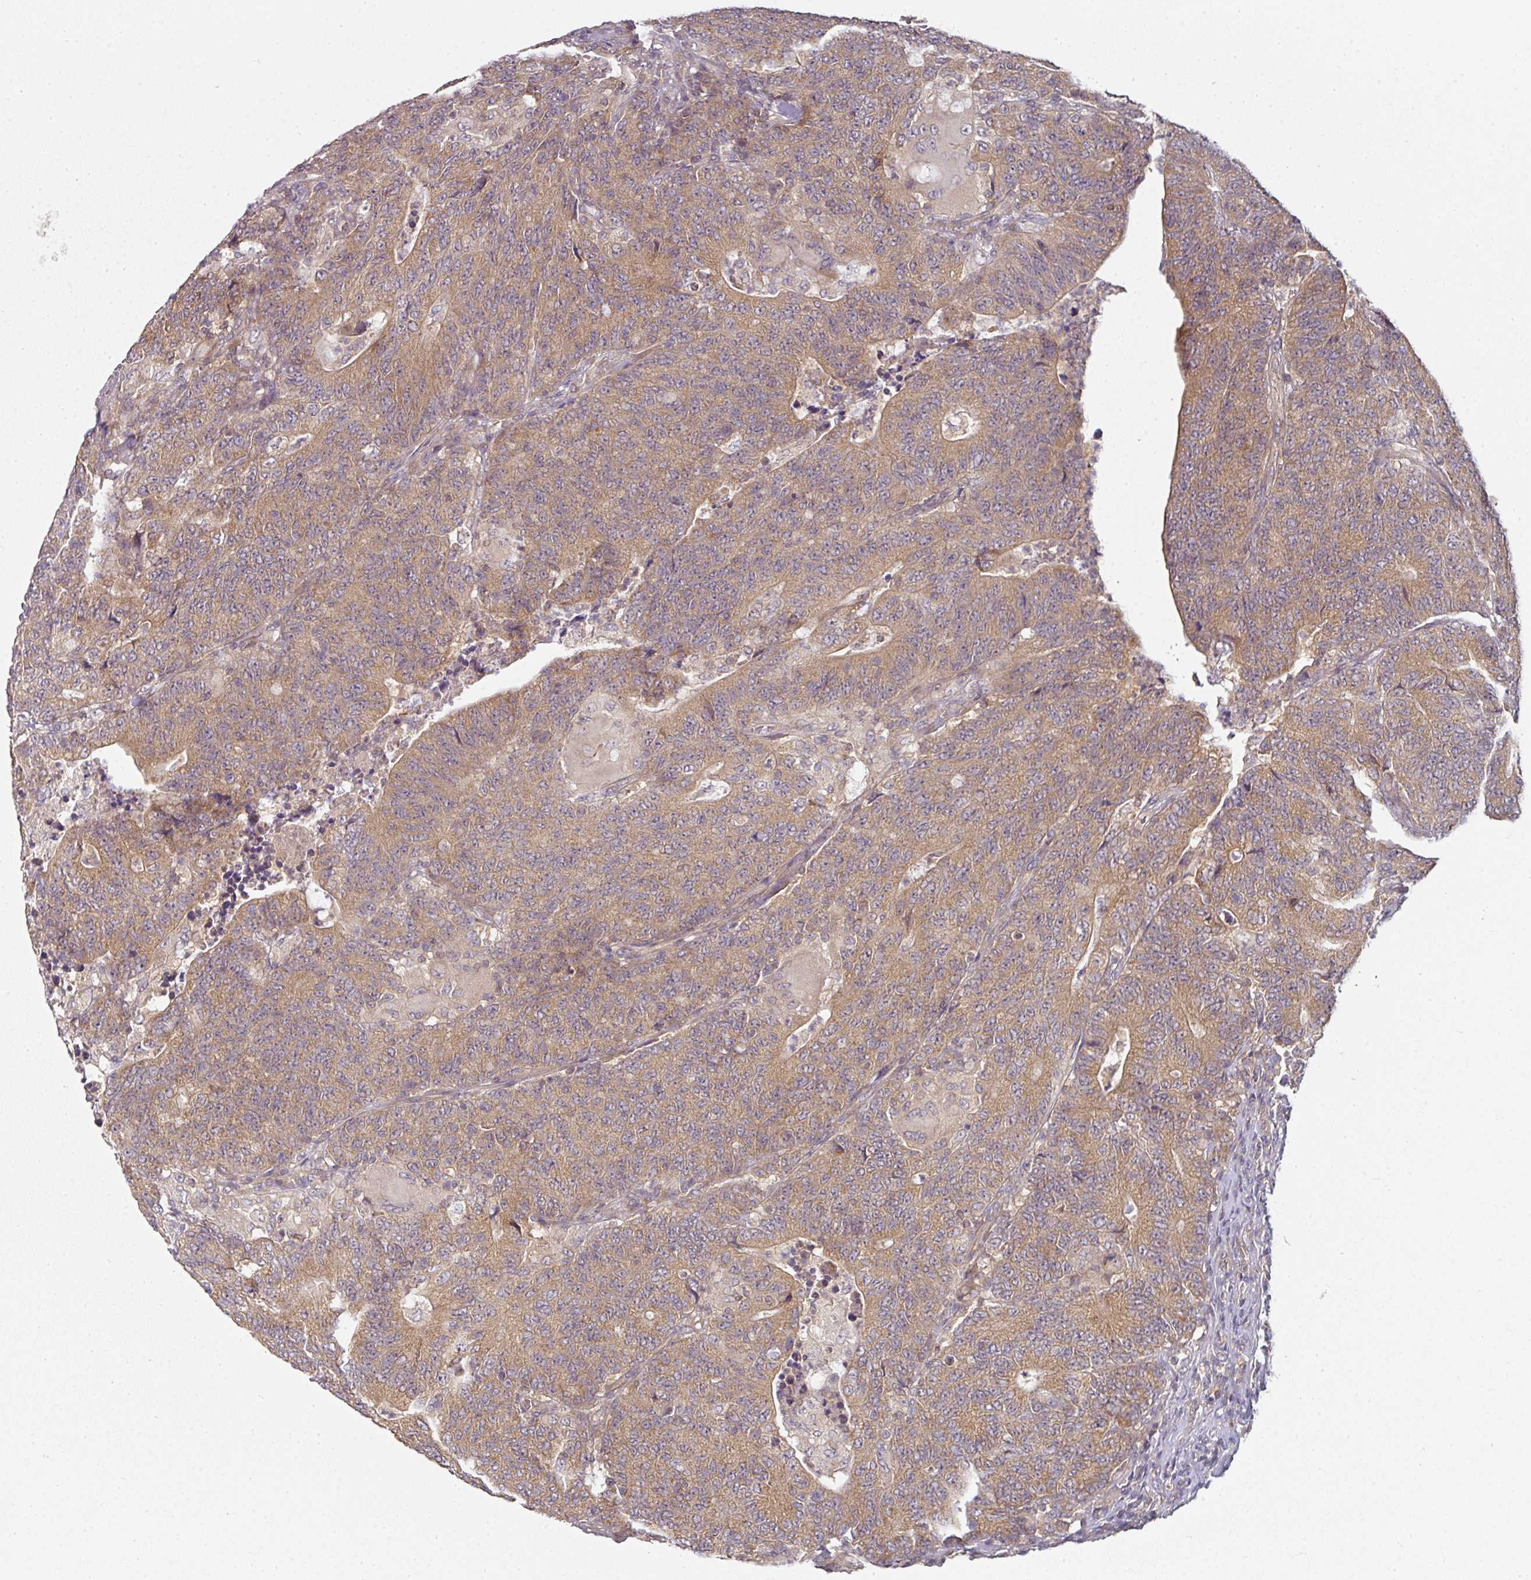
{"staining": {"intensity": "moderate", "quantity": ">75%", "location": "cytoplasmic/membranous"}, "tissue": "colorectal cancer", "cell_type": "Tumor cells", "image_type": "cancer", "snomed": [{"axis": "morphology", "description": "Adenocarcinoma, NOS"}, {"axis": "topography", "description": "Colon"}], "caption": "Immunohistochemistry (IHC) of adenocarcinoma (colorectal) reveals medium levels of moderate cytoplasmic/membranous positivity in approximately >75% of tumor cells.", "gene": "MAP2K2", "patient": {"sex": "female", "age": 75}}